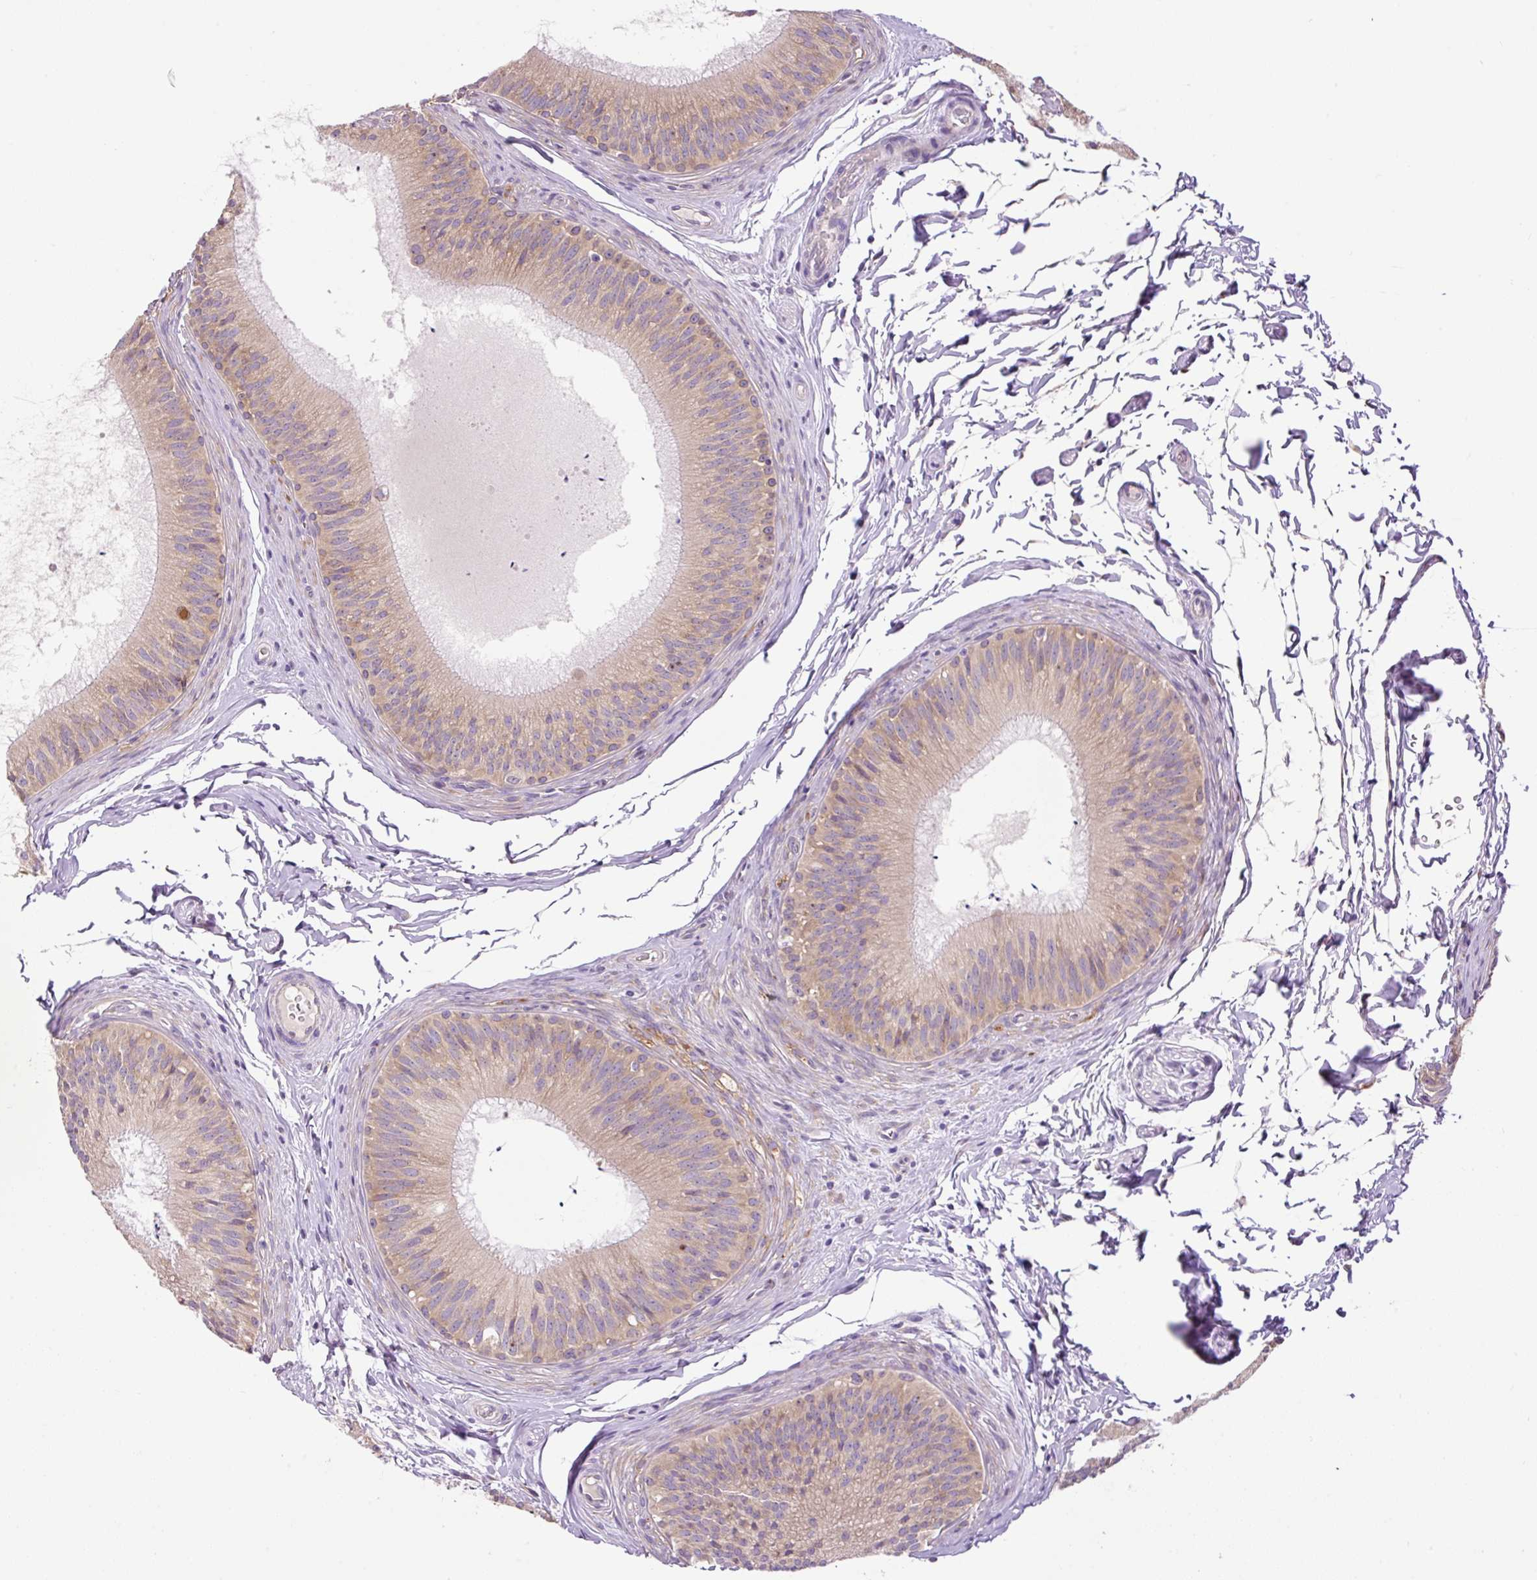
{"staining": {"intensity": "moderate", "quantity": ">75%", "location": "cytoplasmic/membranous"}, "tissue": "epididymis", "cell_type": "Glandular cells", "image_type": "normal", "snomed": [{"axis": "morphology", "description": "Normal tissue, NOS"}, {"axis": "topography", "description": "Epididymis"}], "caption": "This is an image of immunohistochemistry staining of benign epididymis, which shows moderate positivity in the cytoplasmic/membranous of glandular cells.", "gene": "POFUT1", "patient": {"sex": "male", "age": 24}}